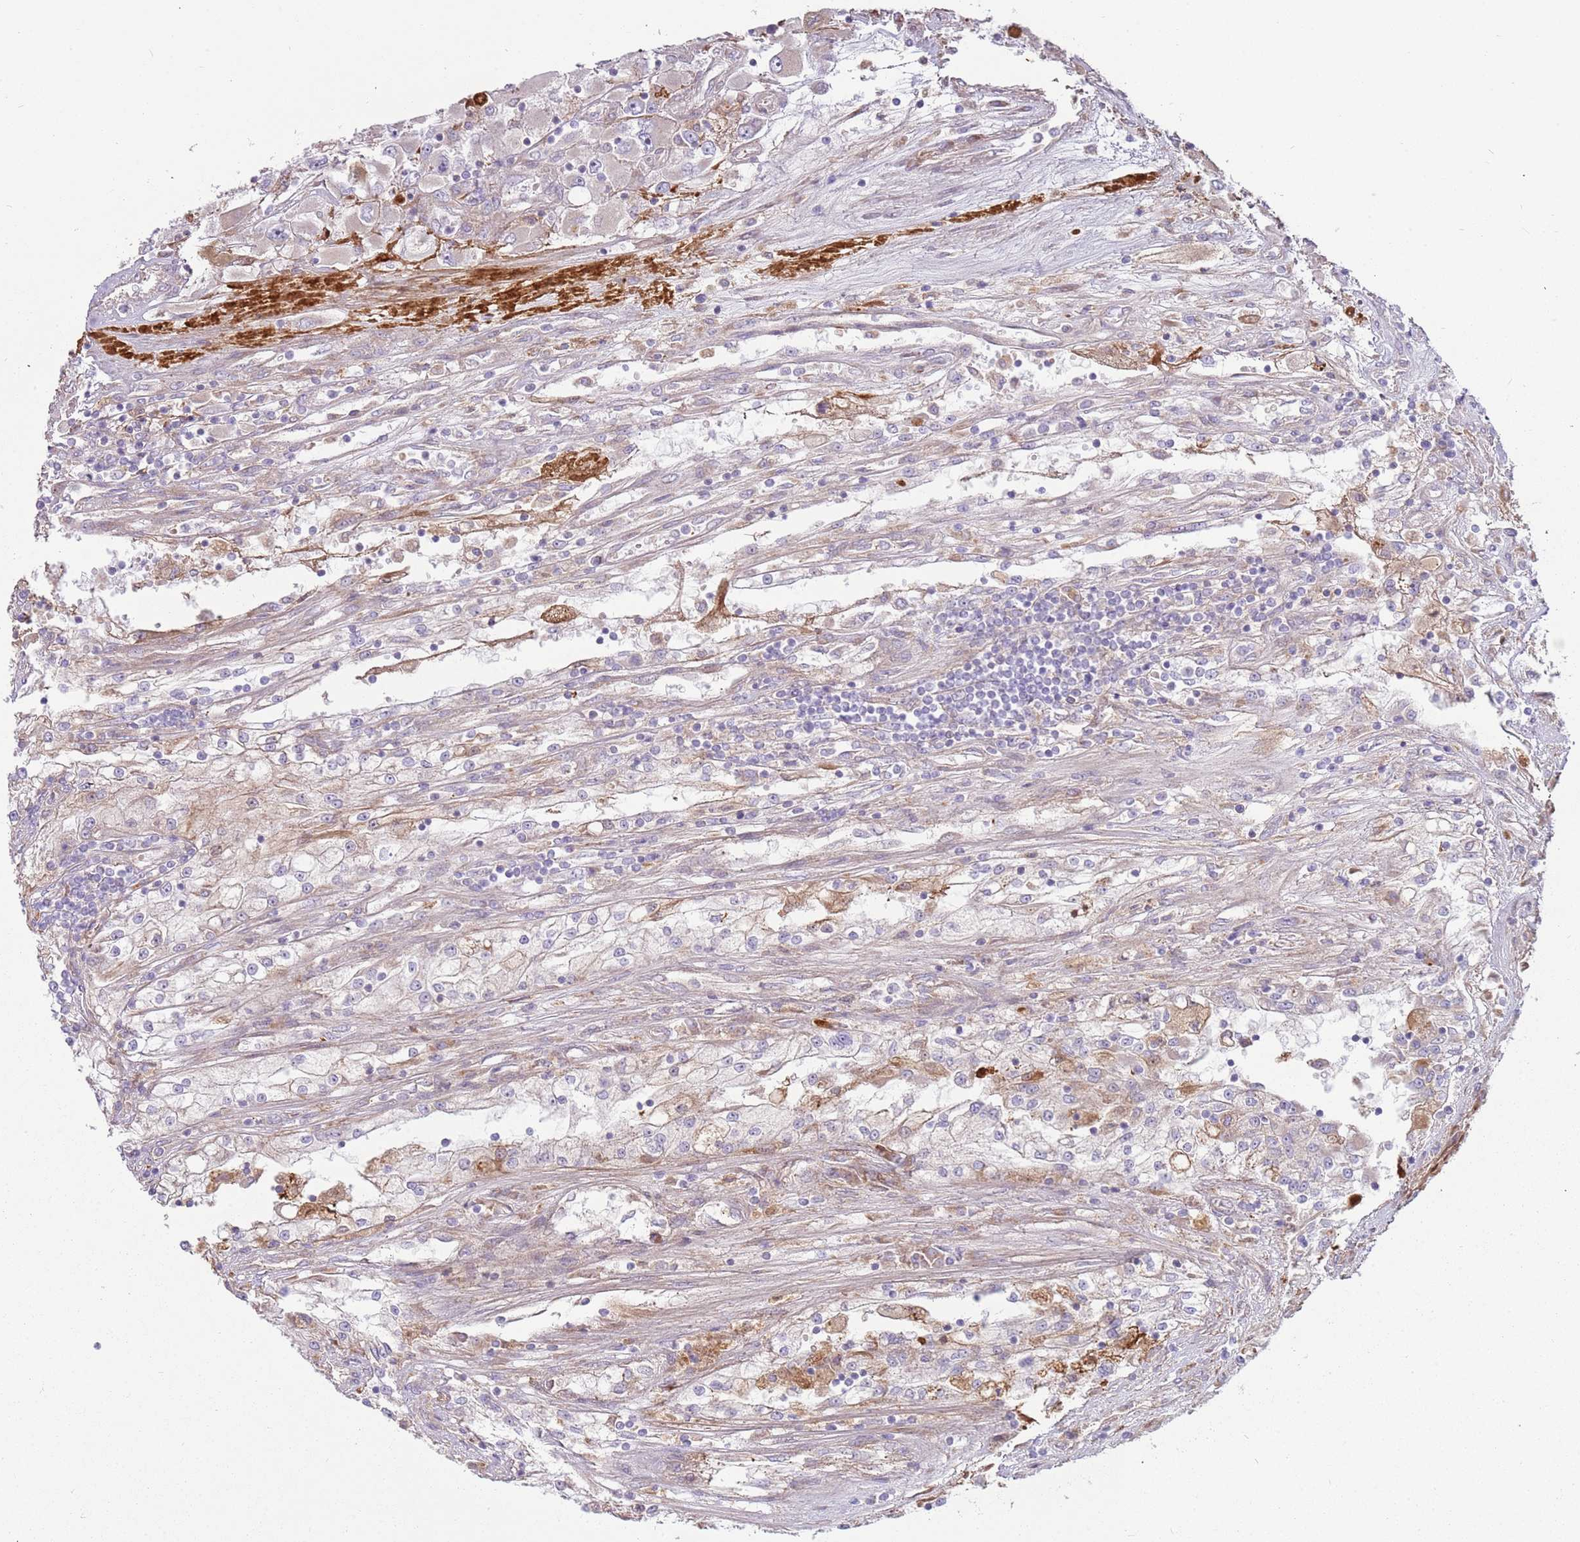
{"staining": {"intensity": "negative", "quantity": "none", "location": "none"}, "tissue": "renal cancer", "cell_type": "Tumor cells", "image_type": "cancer", "snomed": [{"axis": "morphology", "description": "Adenocarcinoma, NOS"}, {"axis": "topography", "description": "Kidney"}], "caption": "Tumor cells are negative for brown protein staining in renal cancer (adenocarcinoma).", "gene": "EMC1", "patient": {"sex": "female", "age": 52}}